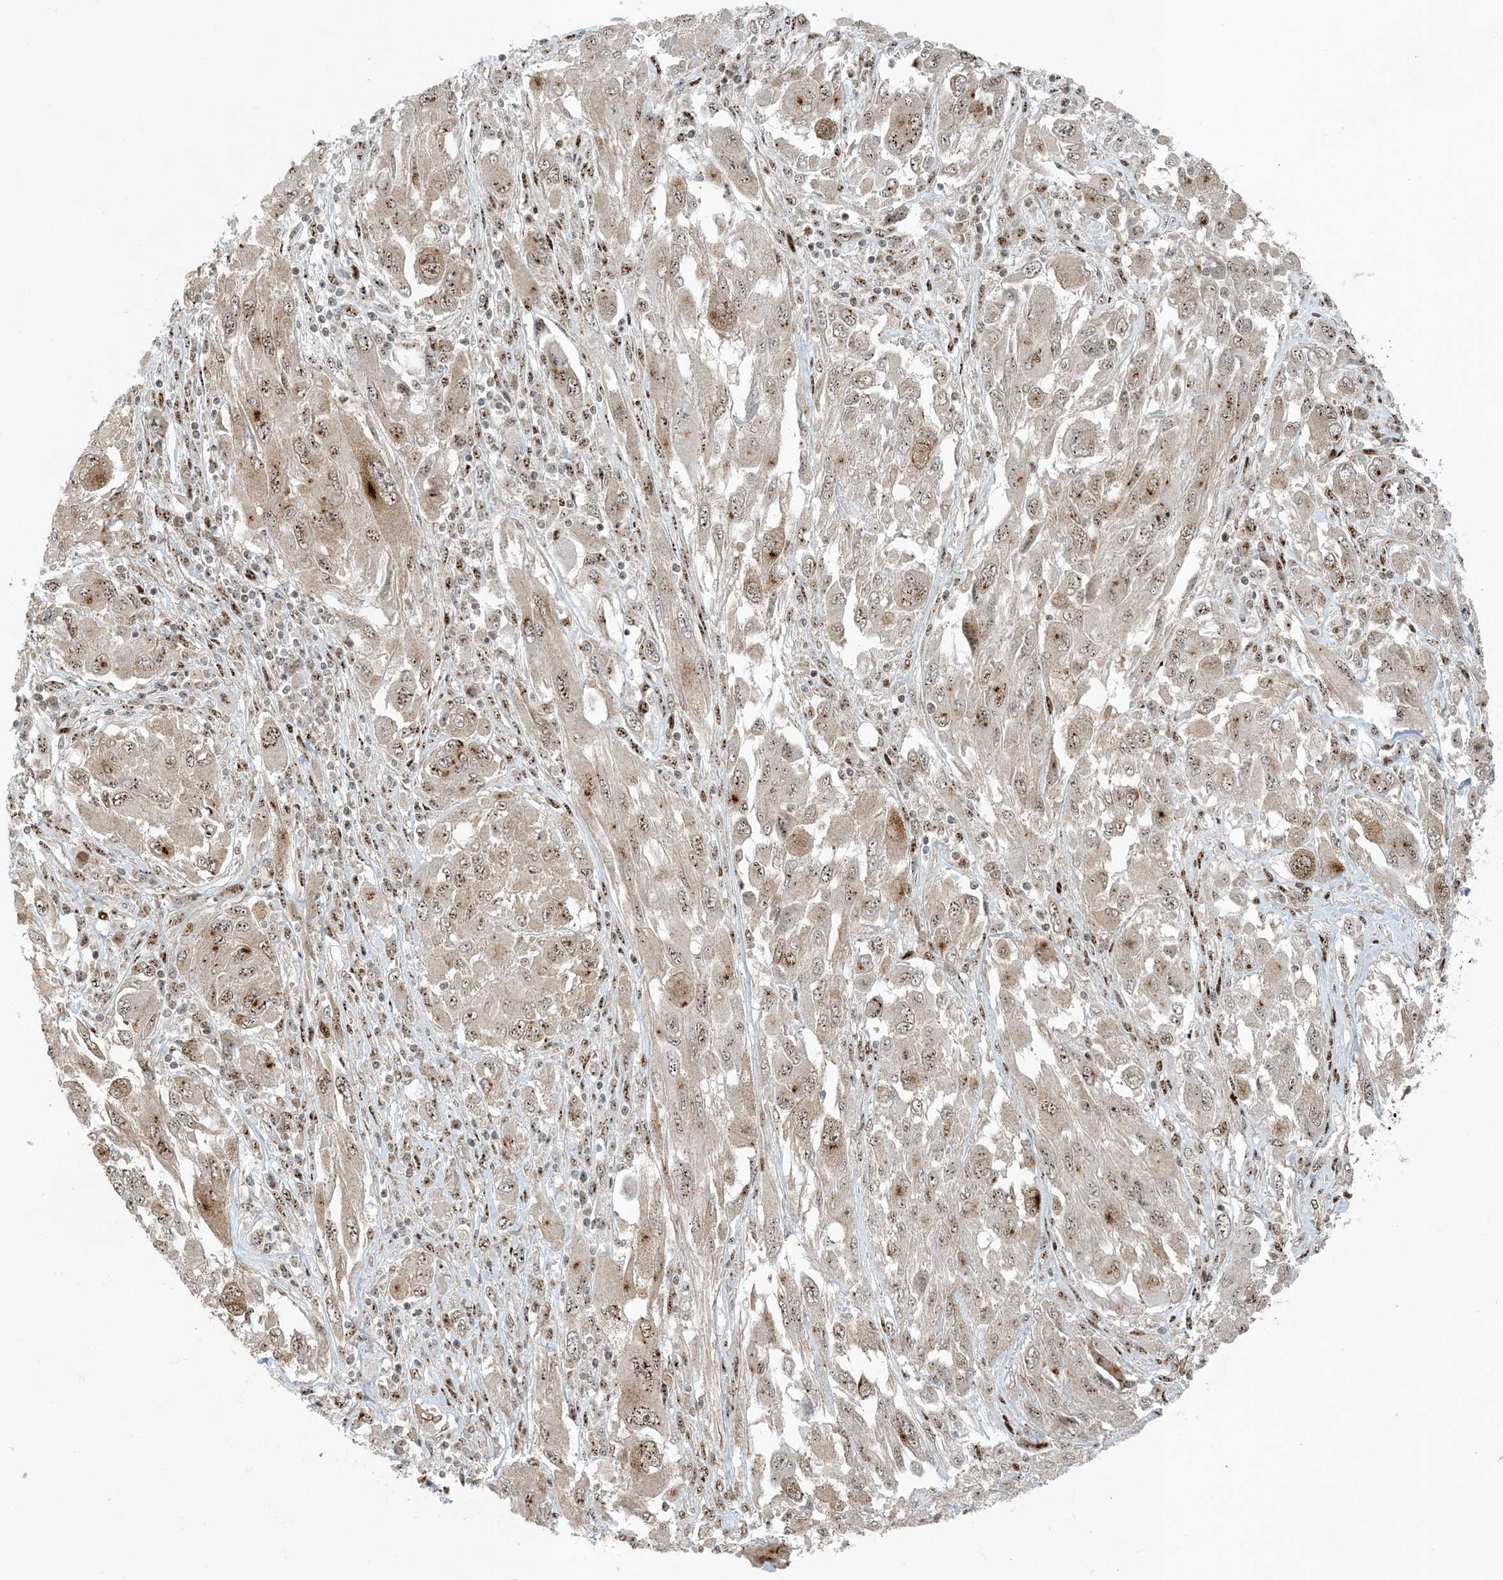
{"staining": {"intensity": "weak", "quantity": ">75%", "location": "nuclear"}, "tissue": "melanoma", "cell_type": "Tumor cells", "image_type": "cancer", "snomed": [{"axis": "morphology", "description": "Malignant melanoma, NOS"}, {"axis": "topography", "description": "Skin"}], "caption": "Malignant melanoma was stained to show a protein in brown. There is low levels of weak nuclear positivity in approximately >75% of tumor cells.", "gene": "MBD1", "patient": {"sex": "female", "age": 91}}